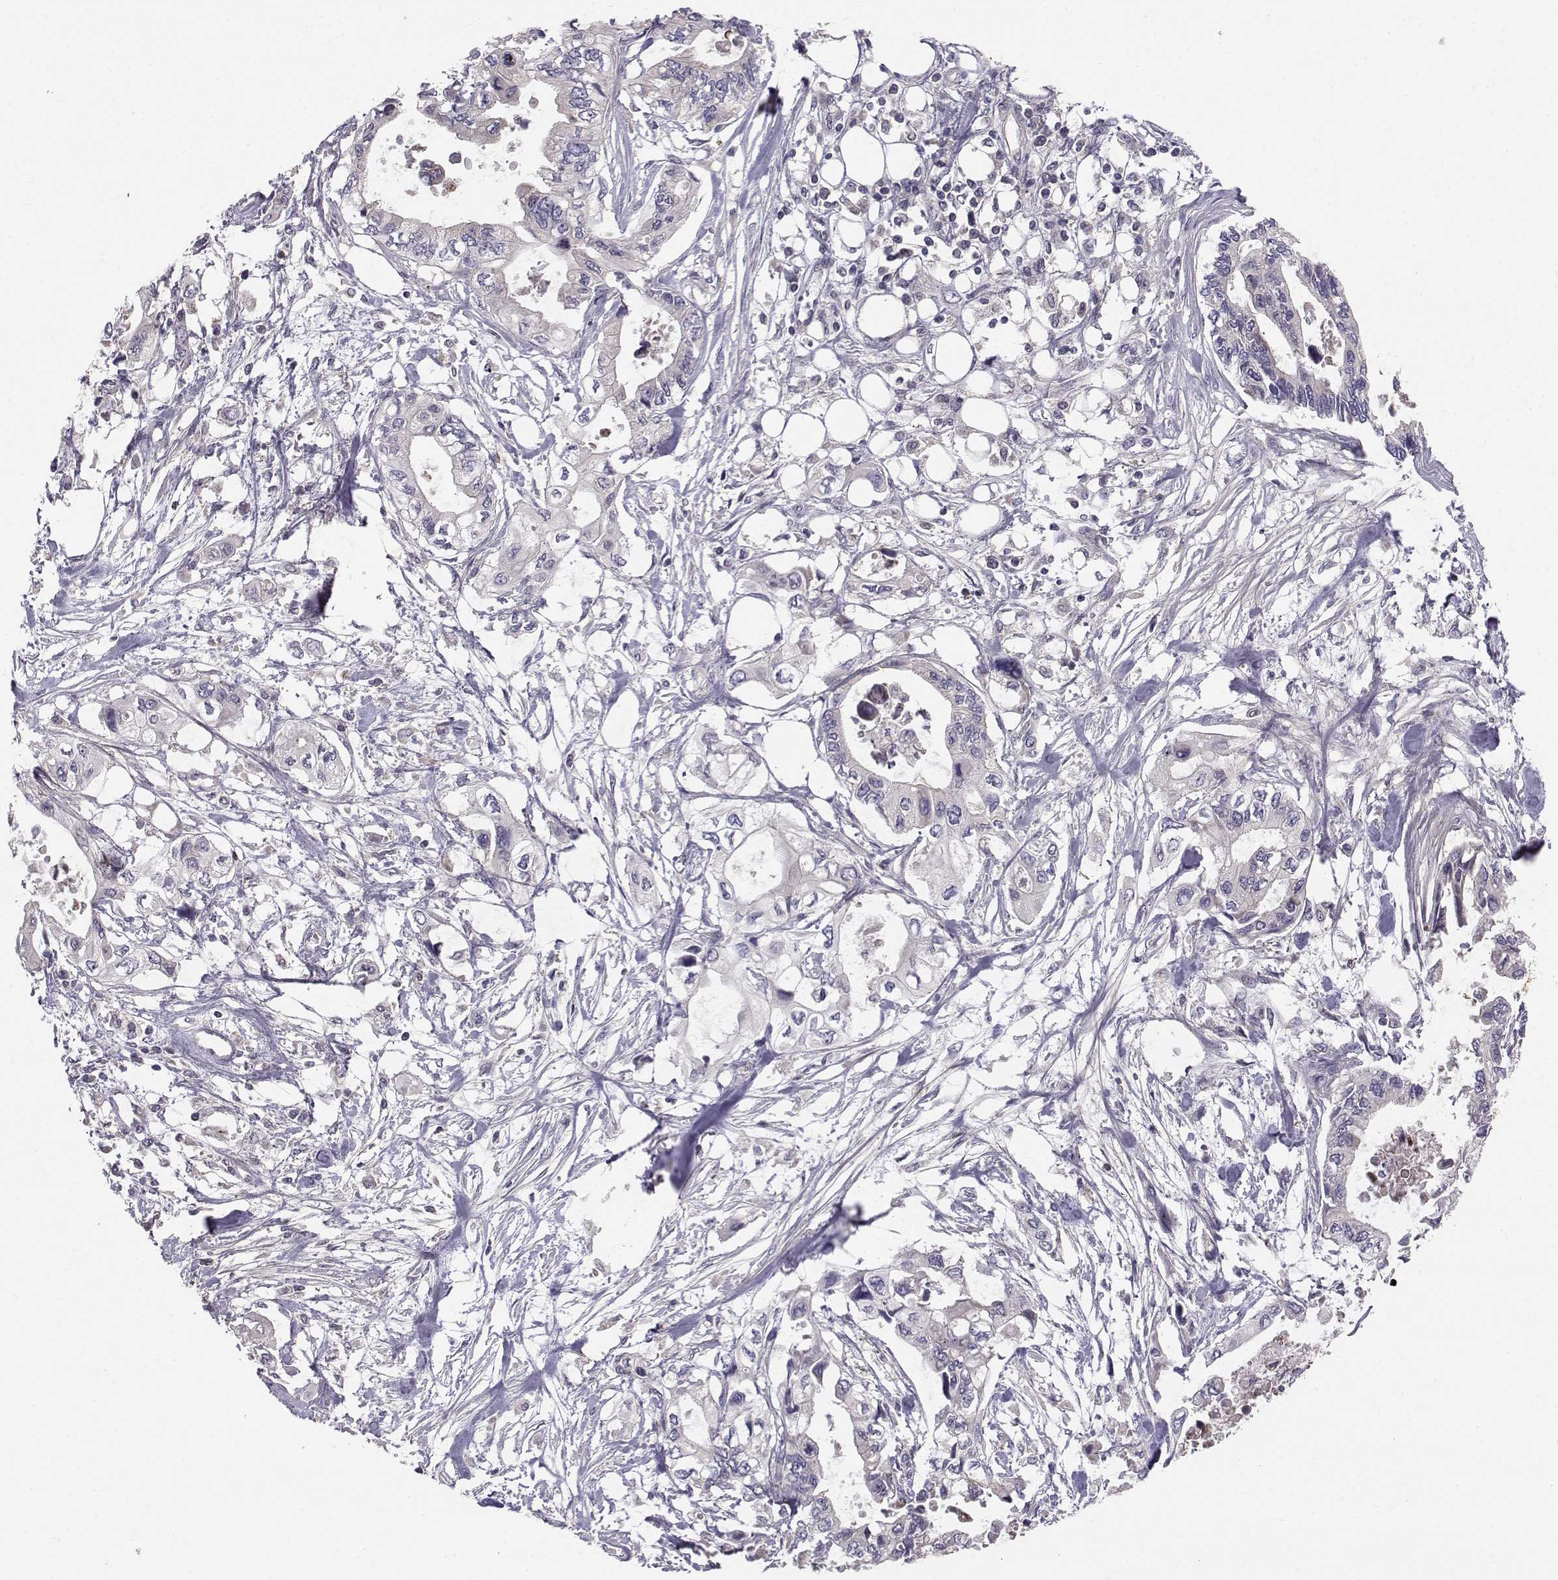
{"staining": {"intensity": "negative", "quantity": "none", "location": "none"}, "tissue": "pancreatic cancer", "cell_type": "Tumor cells", "image_type": "cancer", "snomed": [{"axis": "morphology", "description": "Adenocarcinoma, NOS"}, {"axis": "topography", "description": "Pancreas"}], "caption": "Image shows no significant protein staining in tumor cells of pancreatic cancer (adenocarcinoma).", "gene": "PEX5L", "patient": {"sex": "female", "age": 63}}